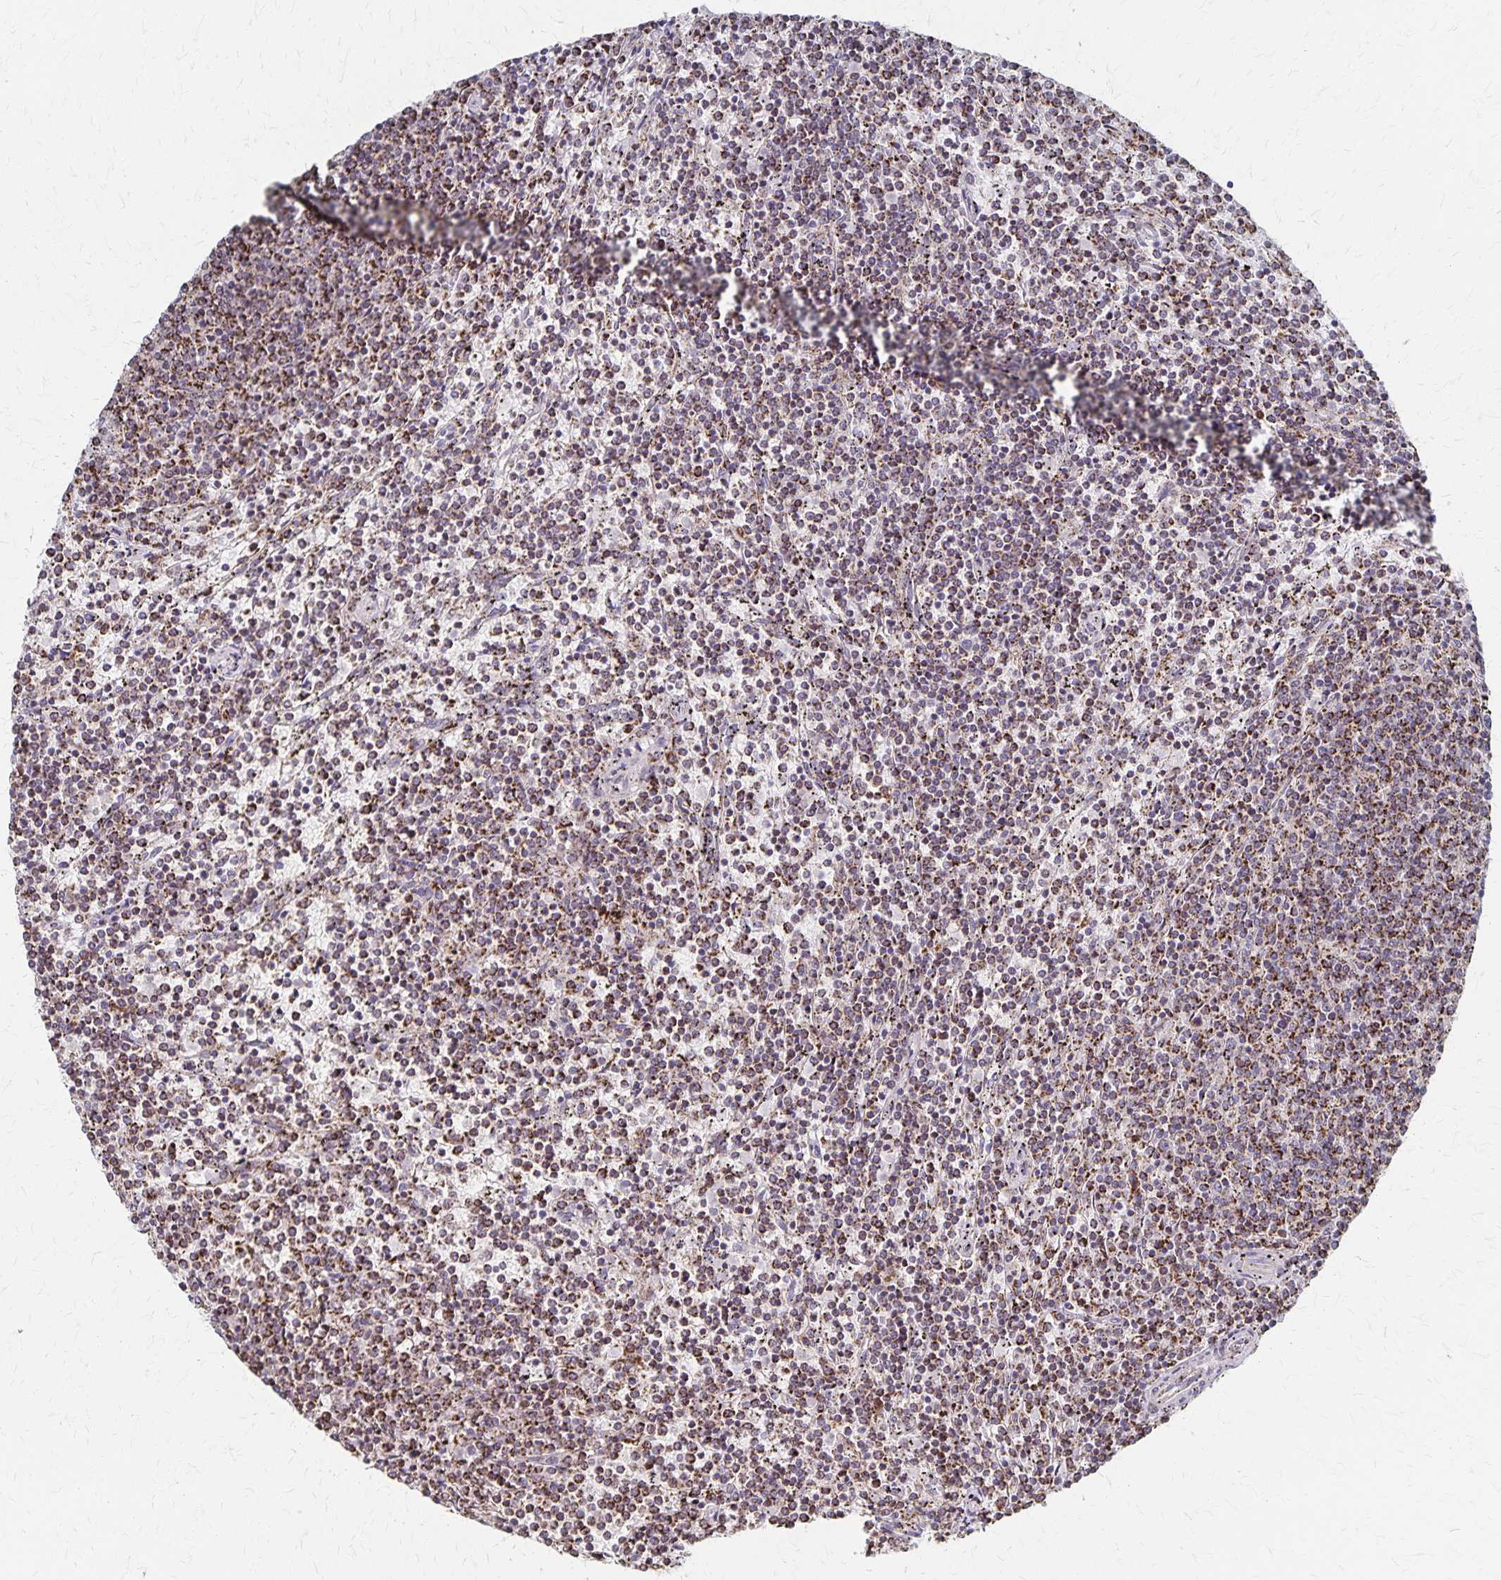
{"staining": {"intensity": "strong", "quantity": ">75%", "location": "cytoplasmic/membranous"}, "tissue": "lymphoma", "cell_type": "Tumor cells", "image_type": "cancer", "snomed": [{"axis": "morphology", "description": "Malignant lymphoma, non-Hodgkin's type, Low grade"}, {"axis": "topography", "description": "Spleen"}], "caption": "Strong cytoplasmic/membranous protein positivity is present in about >75% of tumor cells in low-grade malignant lymphoma, non-Hodgkin's type. Nuclei are stained in blue.", "gene": "DYRK4", "patient": {"sex": "female", "age": 50}}